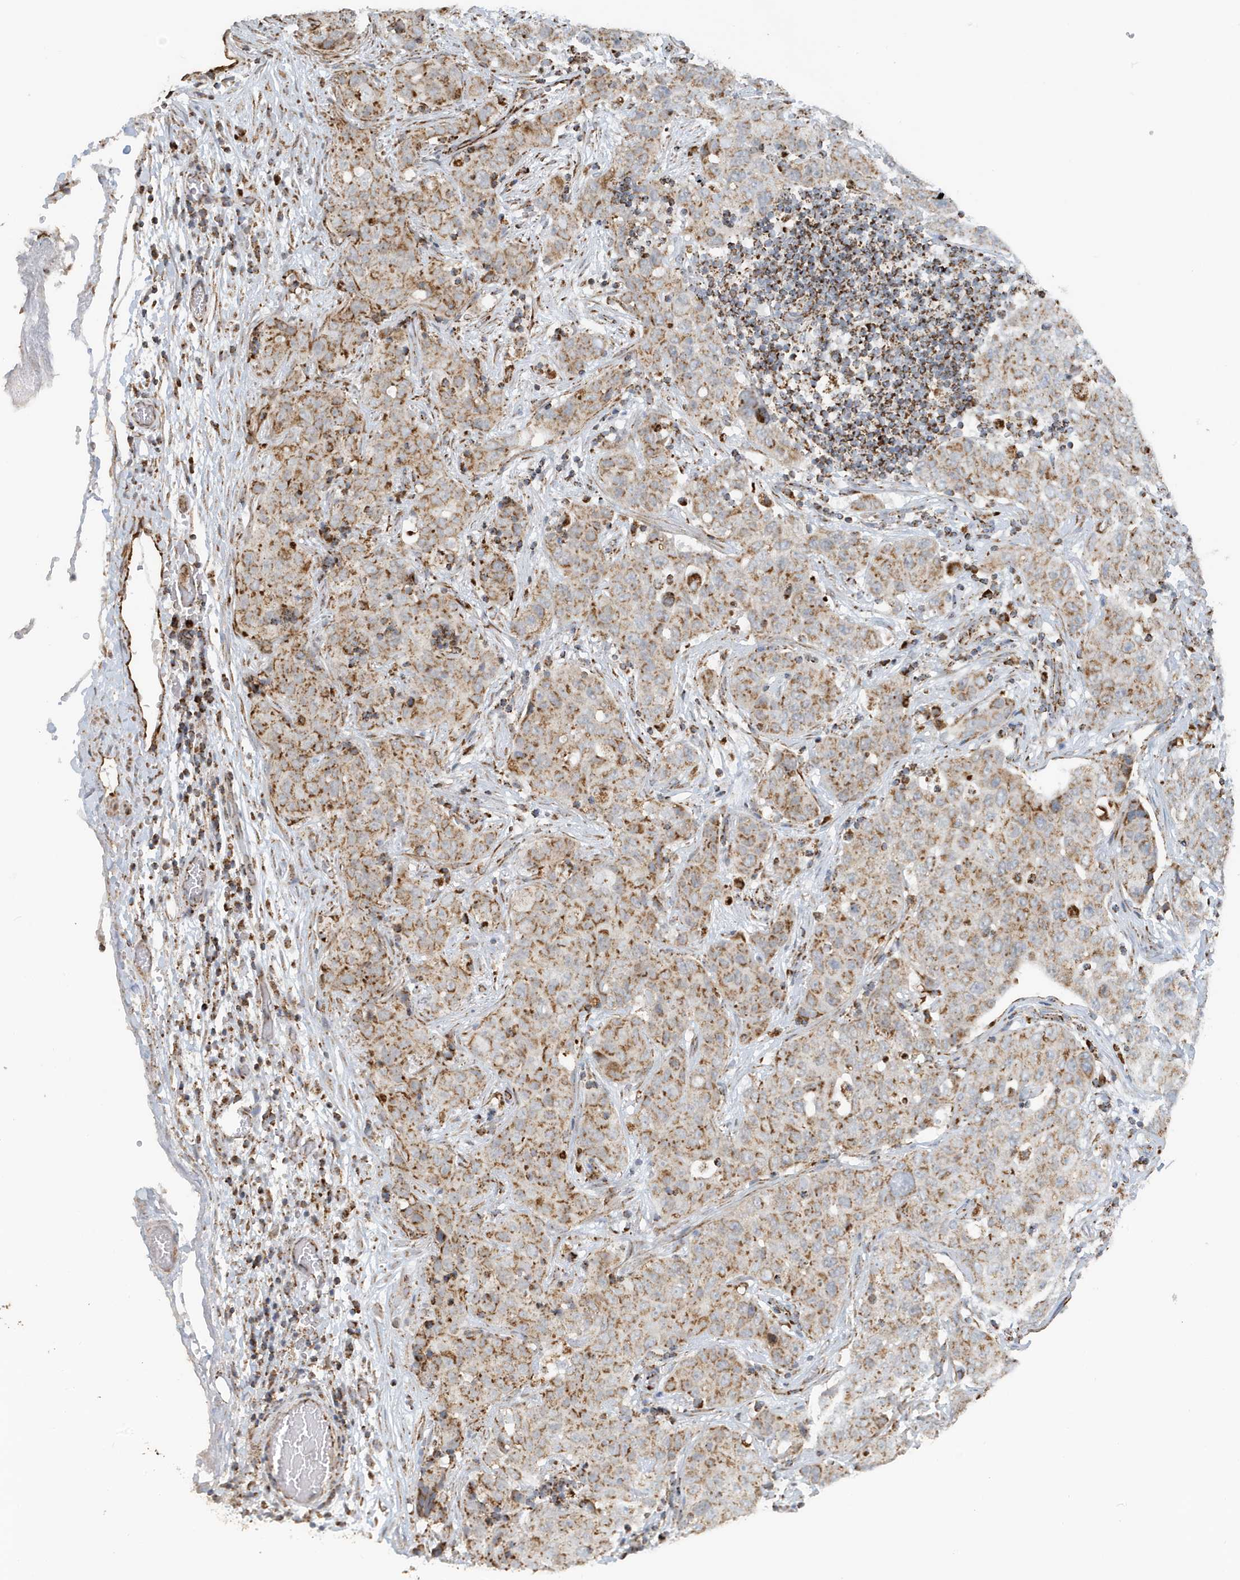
{"staining": {"intensity": "moderate", "quantity": ">75%", "location": "cytoplasmic/membranous"}, "tissue": "stomach cancer", "cell_type": "Tumor cells", "image_type": "cancer", "snomed": [{"axis": "morphology", "description": "Normal tissue, NOS"}, {"axis": "morphology", "description": "Adenocarcinoma, NOS"}, {"axis": "topography", "description": "Lymph node"}, {"axis": "topography", "description": "Stomach"}], "caption": "Immunohistochemical staining of human adenocarcinoma (stomach) displays medium levels of moderate cytoplasmic/membranous staining in about >75% of tumor cells. Ihc stains the protein in brown and the nuclei are stained blue.", "gene": "MAN1A1", "patient": {"sex": "male", "age": 48}}